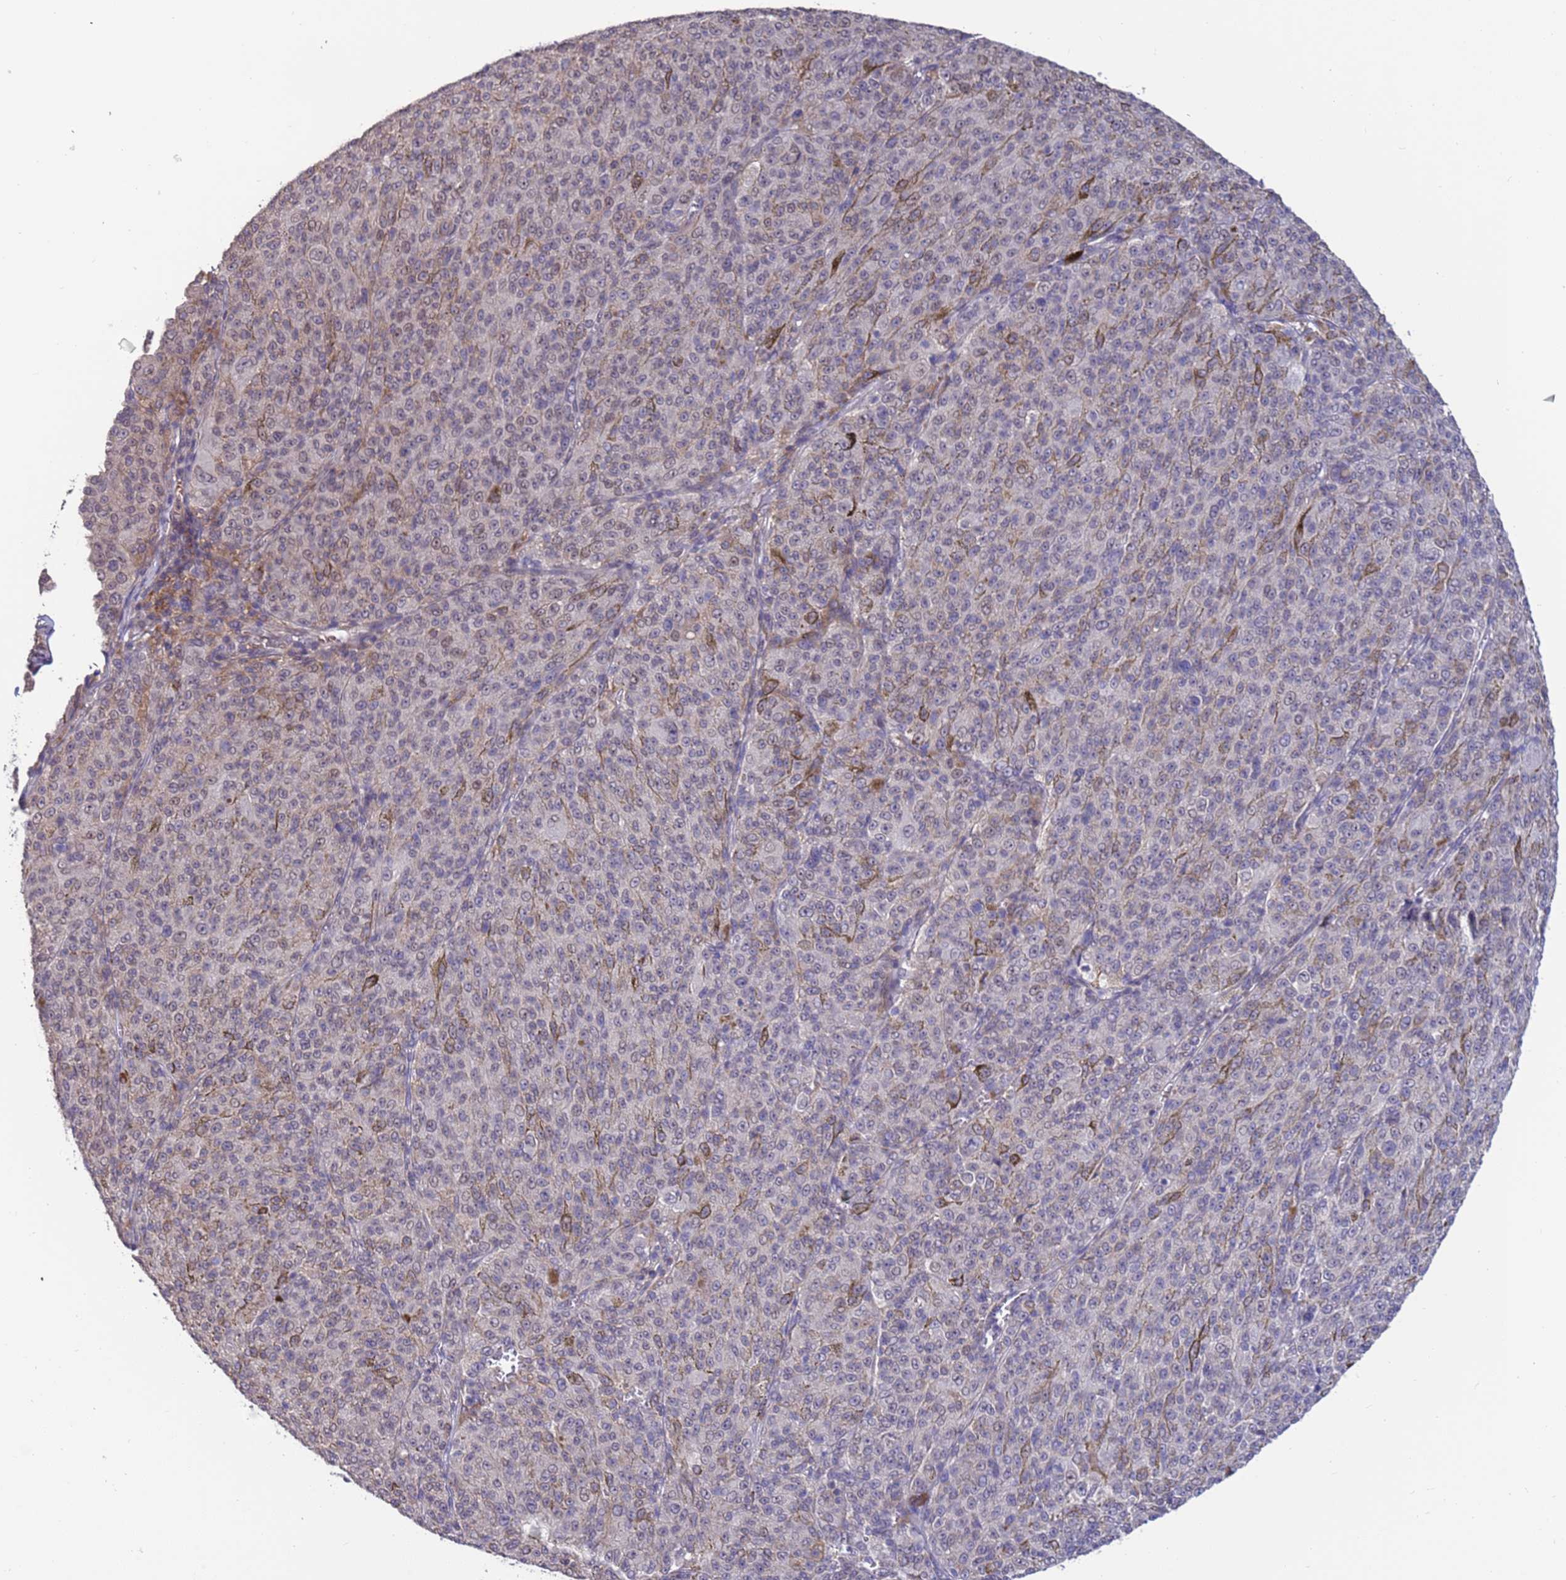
{"staining": {"intensity": "negative", "quantity": "none", "location": "none"}, "tissue": "melanoma", "cell_type": "Tumor cells", "image_type": "cancer", "snomed": [{"axis": "morphology", "description": "Malignant melanoma, NOS"}, {"axis": "topography", "description": "Skin"}], "caption": "There is no significant staining in tumor cells of malignant melanoma.", "gene": "AMPD3", "patient": {"sex": "female", "age": 52}}